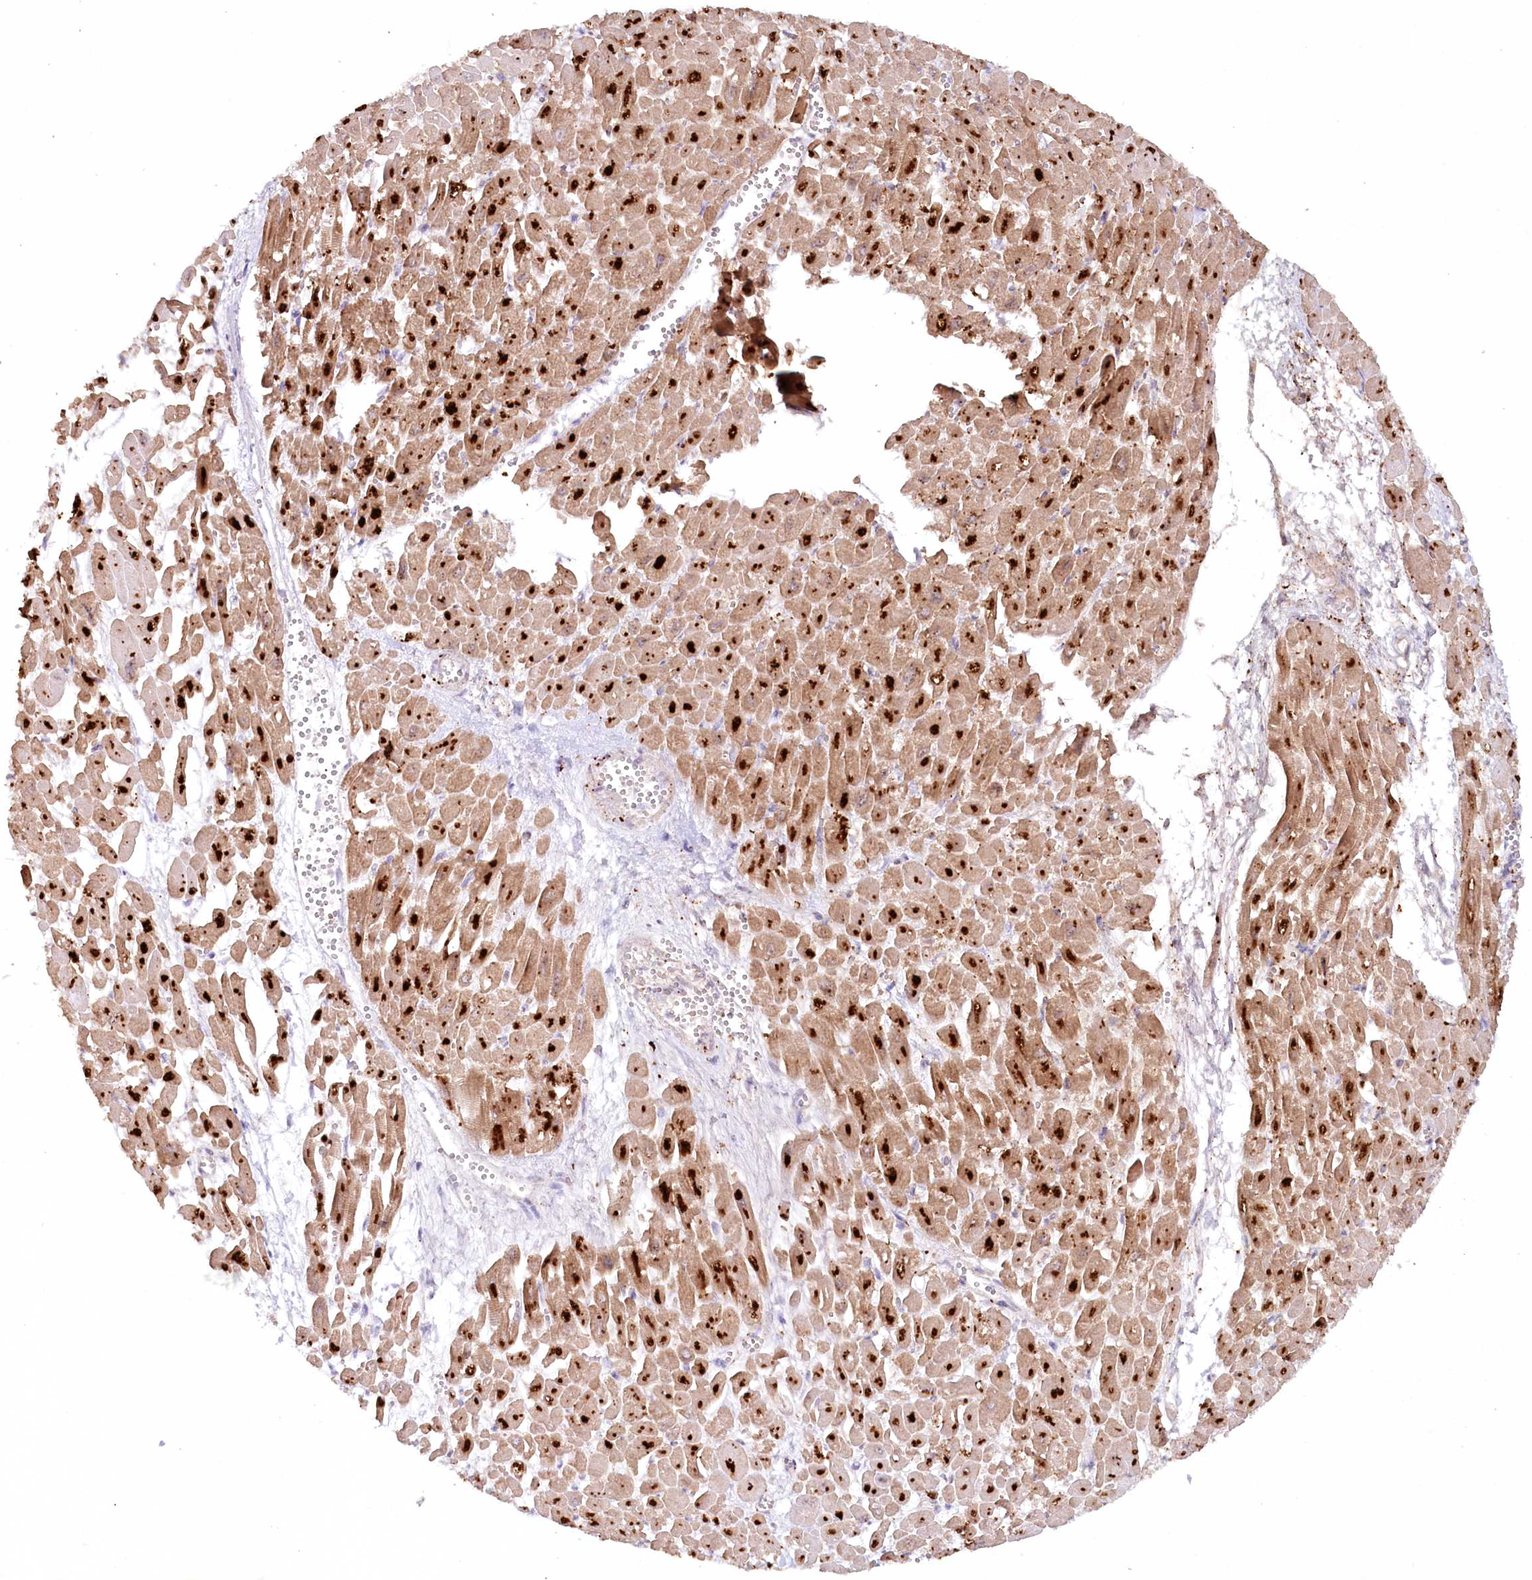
{"staining": {"intensity": "strong", "quantity": "25%-75%", "location": "cytoplasmic/membranous"}, "tissue": "heart muscle", "cell_type": "Cardiomyocytes", "image_type": "normal", "snomed": [{"axis": "morphology", "description": "Normal tissue, NOS"}, {"axis": "topography", "description": "Heart"}], "caption": "Brown immunohistochemical staining in normal human heart muscle exhibits strong cytoplasmic/membranous expression in about 25%-75% of cardiomyocytes.", "gene": "PSAPL1", "patient": {"sex": "male", "age": 54}}